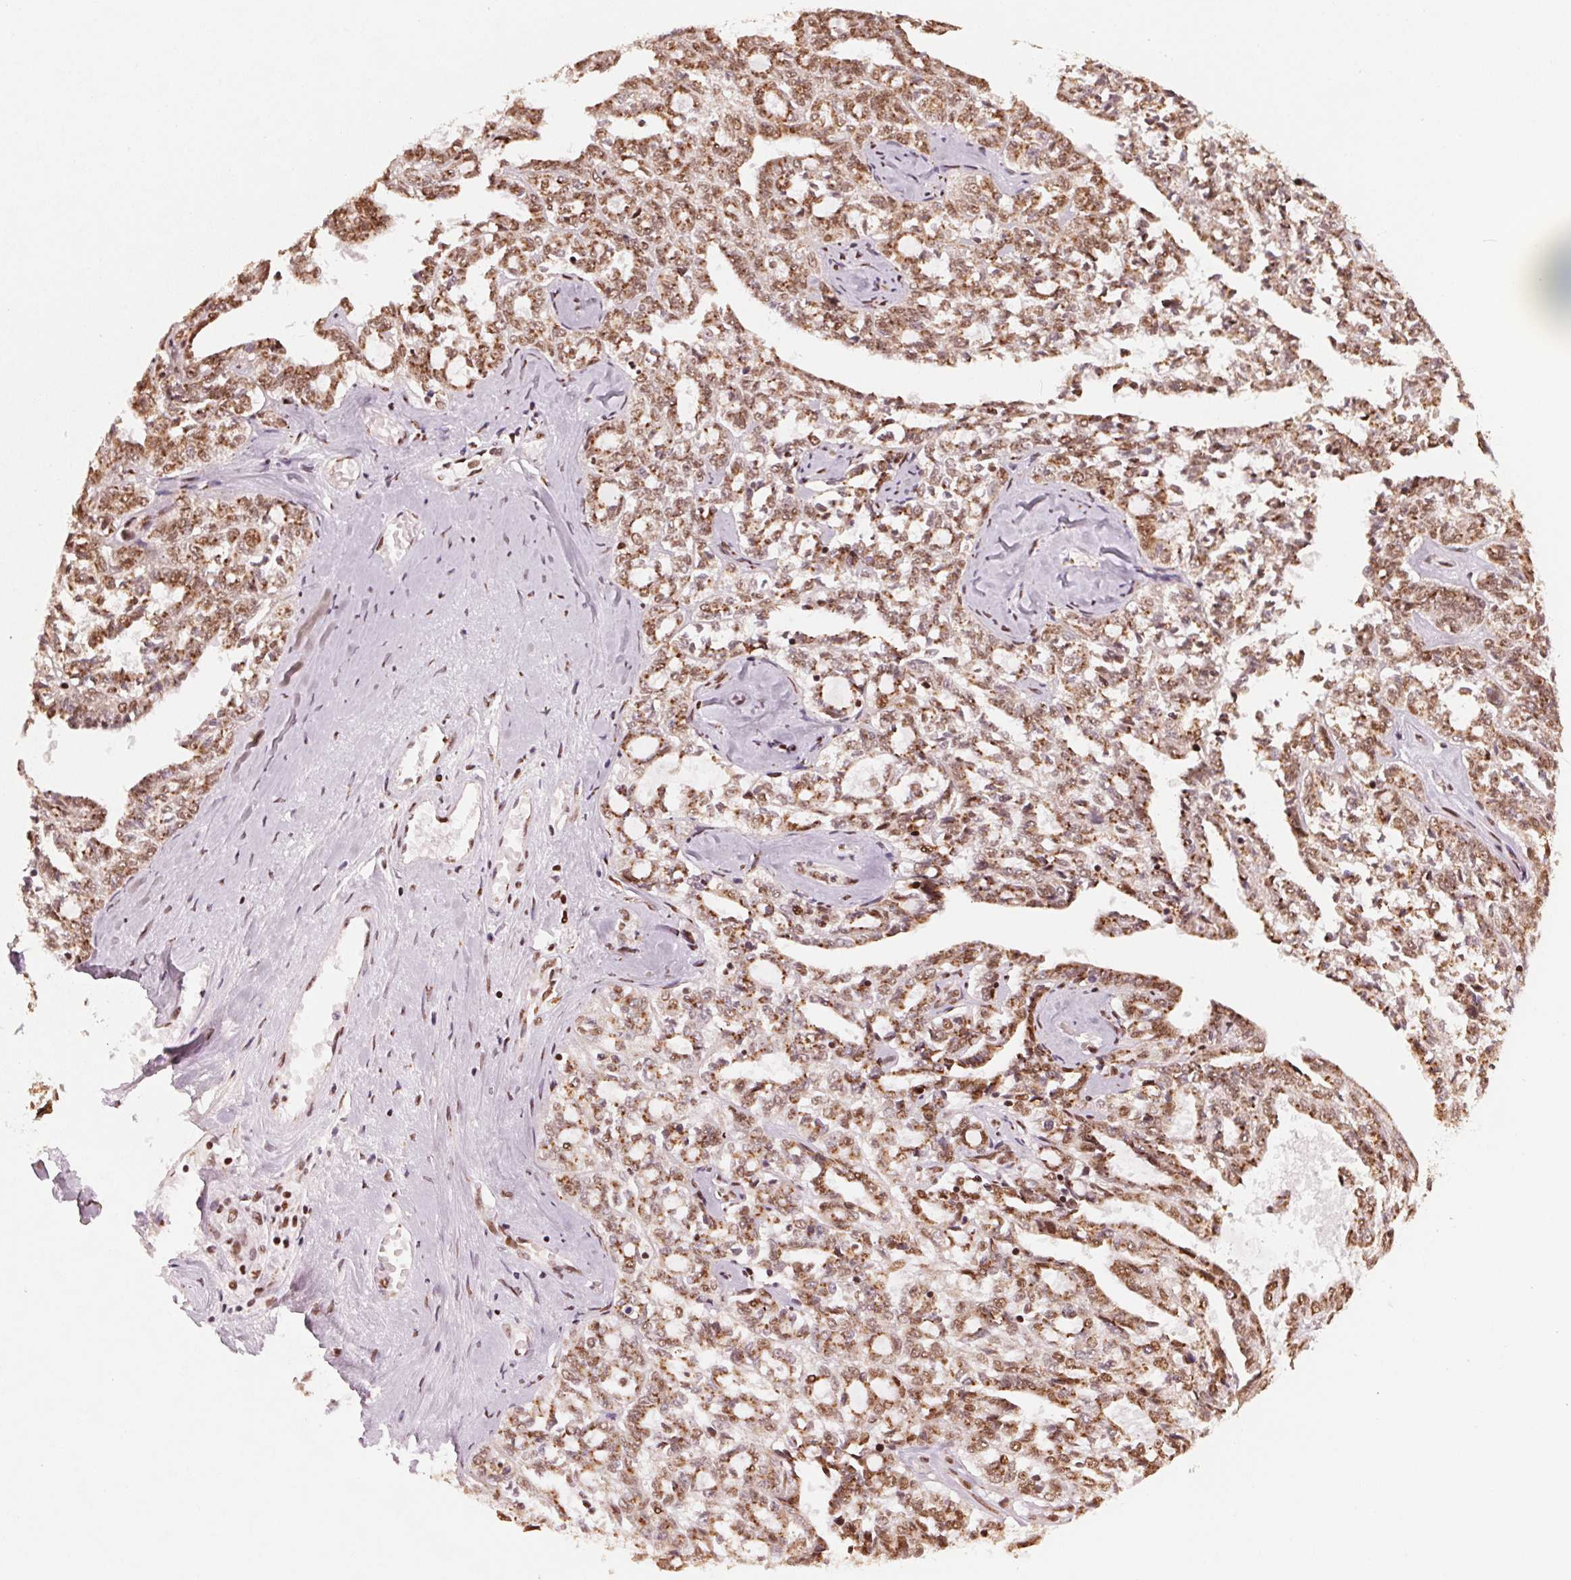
{"staining": {"intensity": "moderate", "quantity": ">75%", "location": "nuclear"}, "tissue": "ovarian cancer", "cell_type": "Tumor cells", "image_type": "cancer", "snomed": [{"axis": "morphology", "description": "Cystadenocarcinoma, serous, NOS"}, {"axis": "topography", "description": "Ovary"}], "caption": "The image displays immunohistochemical staining of ovarian serous cystadenocarcinoma. There is moderate nuclear staining is seen in approximately >75% of tumor cells.", "gene": "TOPORS", "patient": {"sex": "female", "age": 71}}